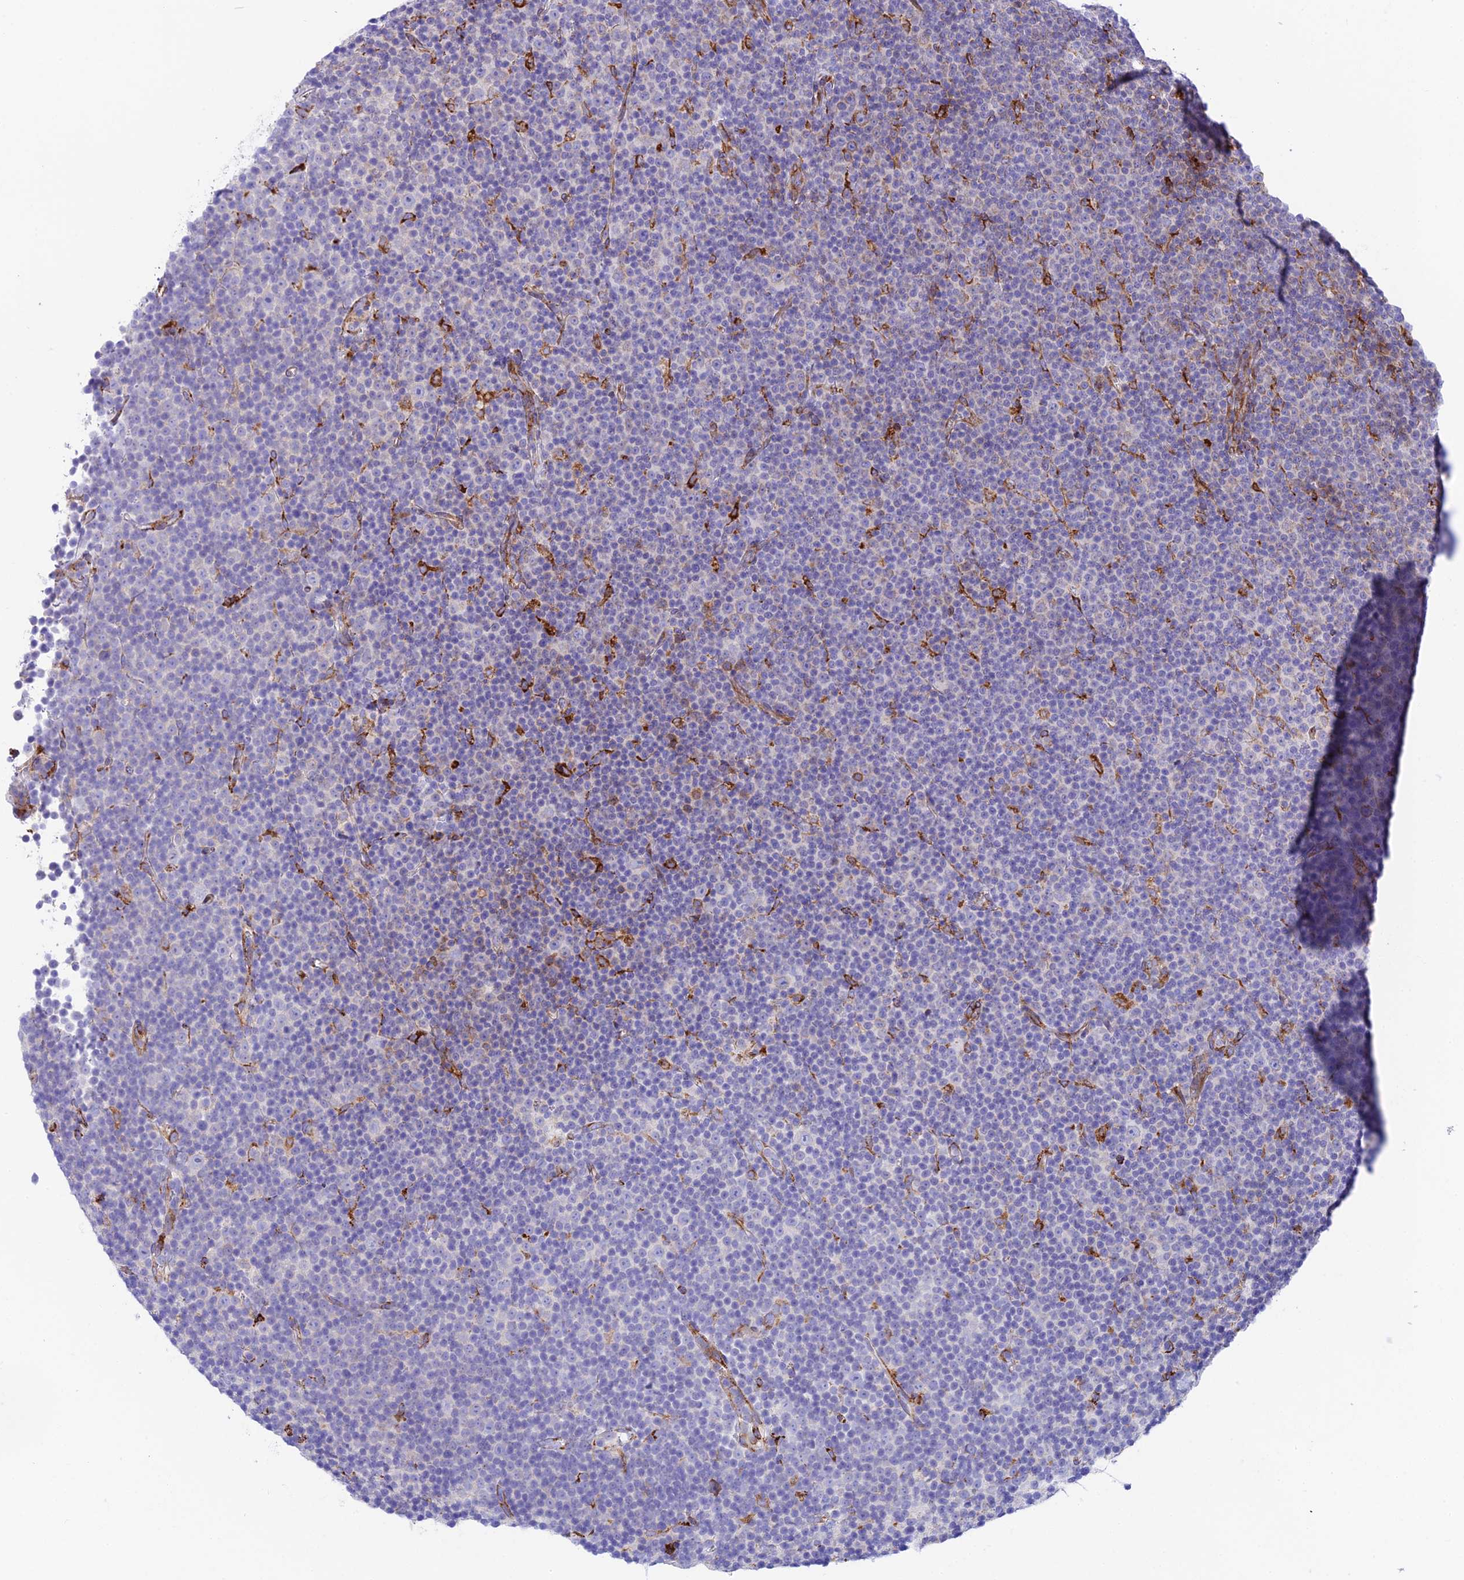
{"staining": {"intensity": "moderate", "quantity": "<25%", "location": "cytoplasmic/membranous"}, "tissue": "lymphoma", "cell_type": "Tumor cells", "image_type": "cancer", "snomed": [{"axis": "morphology", "description": "Malignant lymphoma, non-Hodgkin's type, Low grade"}, {"axis": "topography", "description": "Lymph node"}], "caption": "Tumor cells demonstrate moderate cytoplasmic/membranous expression in about <25% of cells in low-grade malignant lymphoma, non-Hodgkin's type. The staining was performed using DAB (3,3'-diaminobenzidine) to visualize the protein expression in brown, while the nuclei were stained in blue with hematoxylin (Magnification: 20x).", "gene": "TUBGCP6", "patient": {"sex": "female", "age": 67}}